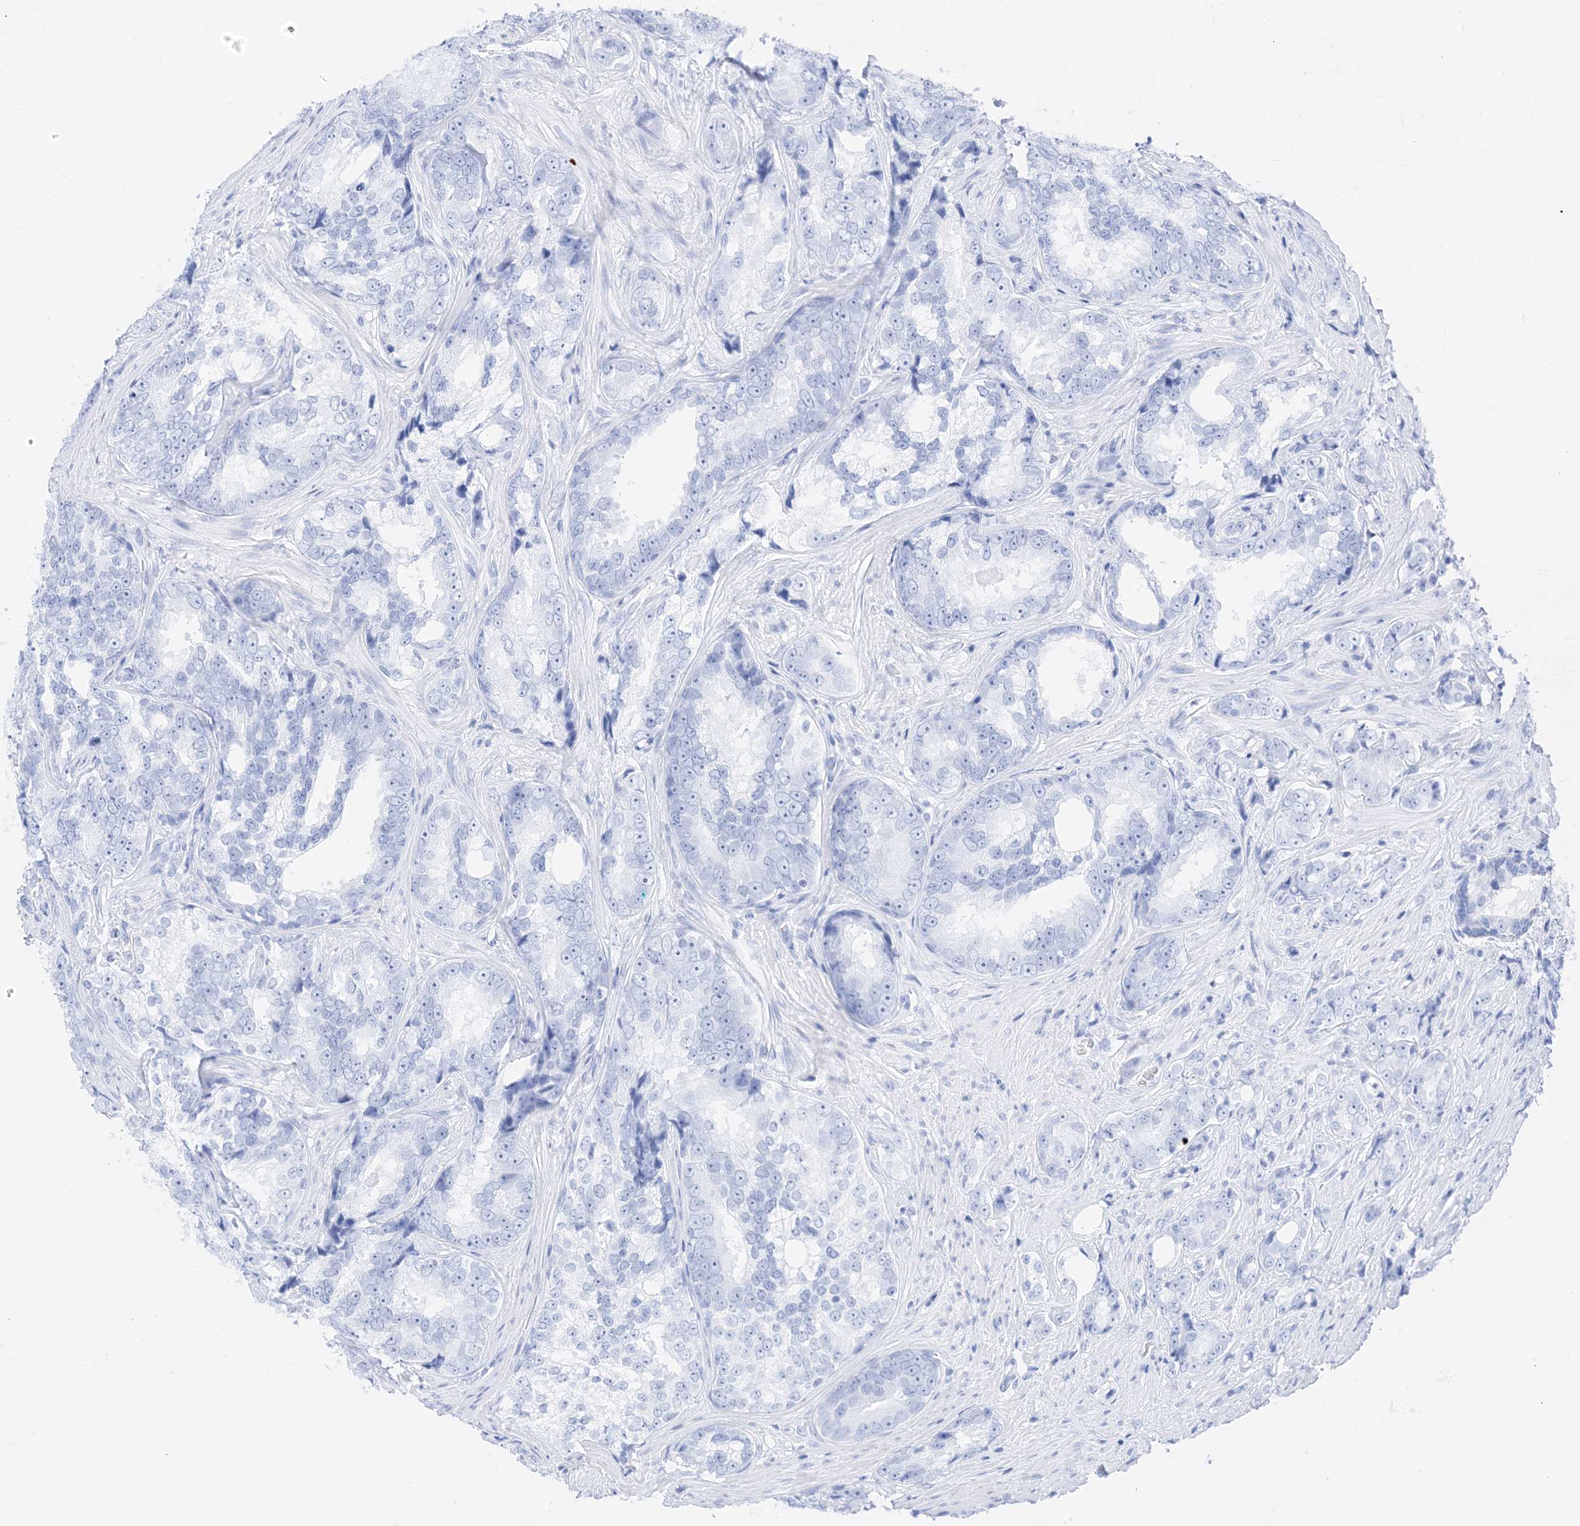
{"staining": {"intensity": "negative", "quantity": "none", "location": "none"}, "tissue": "prostate cancer", "cell_type": "Tumor cells", "image_type": "cancer", "snomed": [{"axis": "morphology", "description": "Adenocarcinoma, High grade"}, {"axis": "topography", "description": "Prostate"}], "caption": "Human prostate cancer (high-grade adenocarcinoma) stained for a protein using immunohistochemistry (IHC) exhibits no staining in tumor cells.", "gene": "MUC17", "patient": {"sex": "male", "age": 66}}